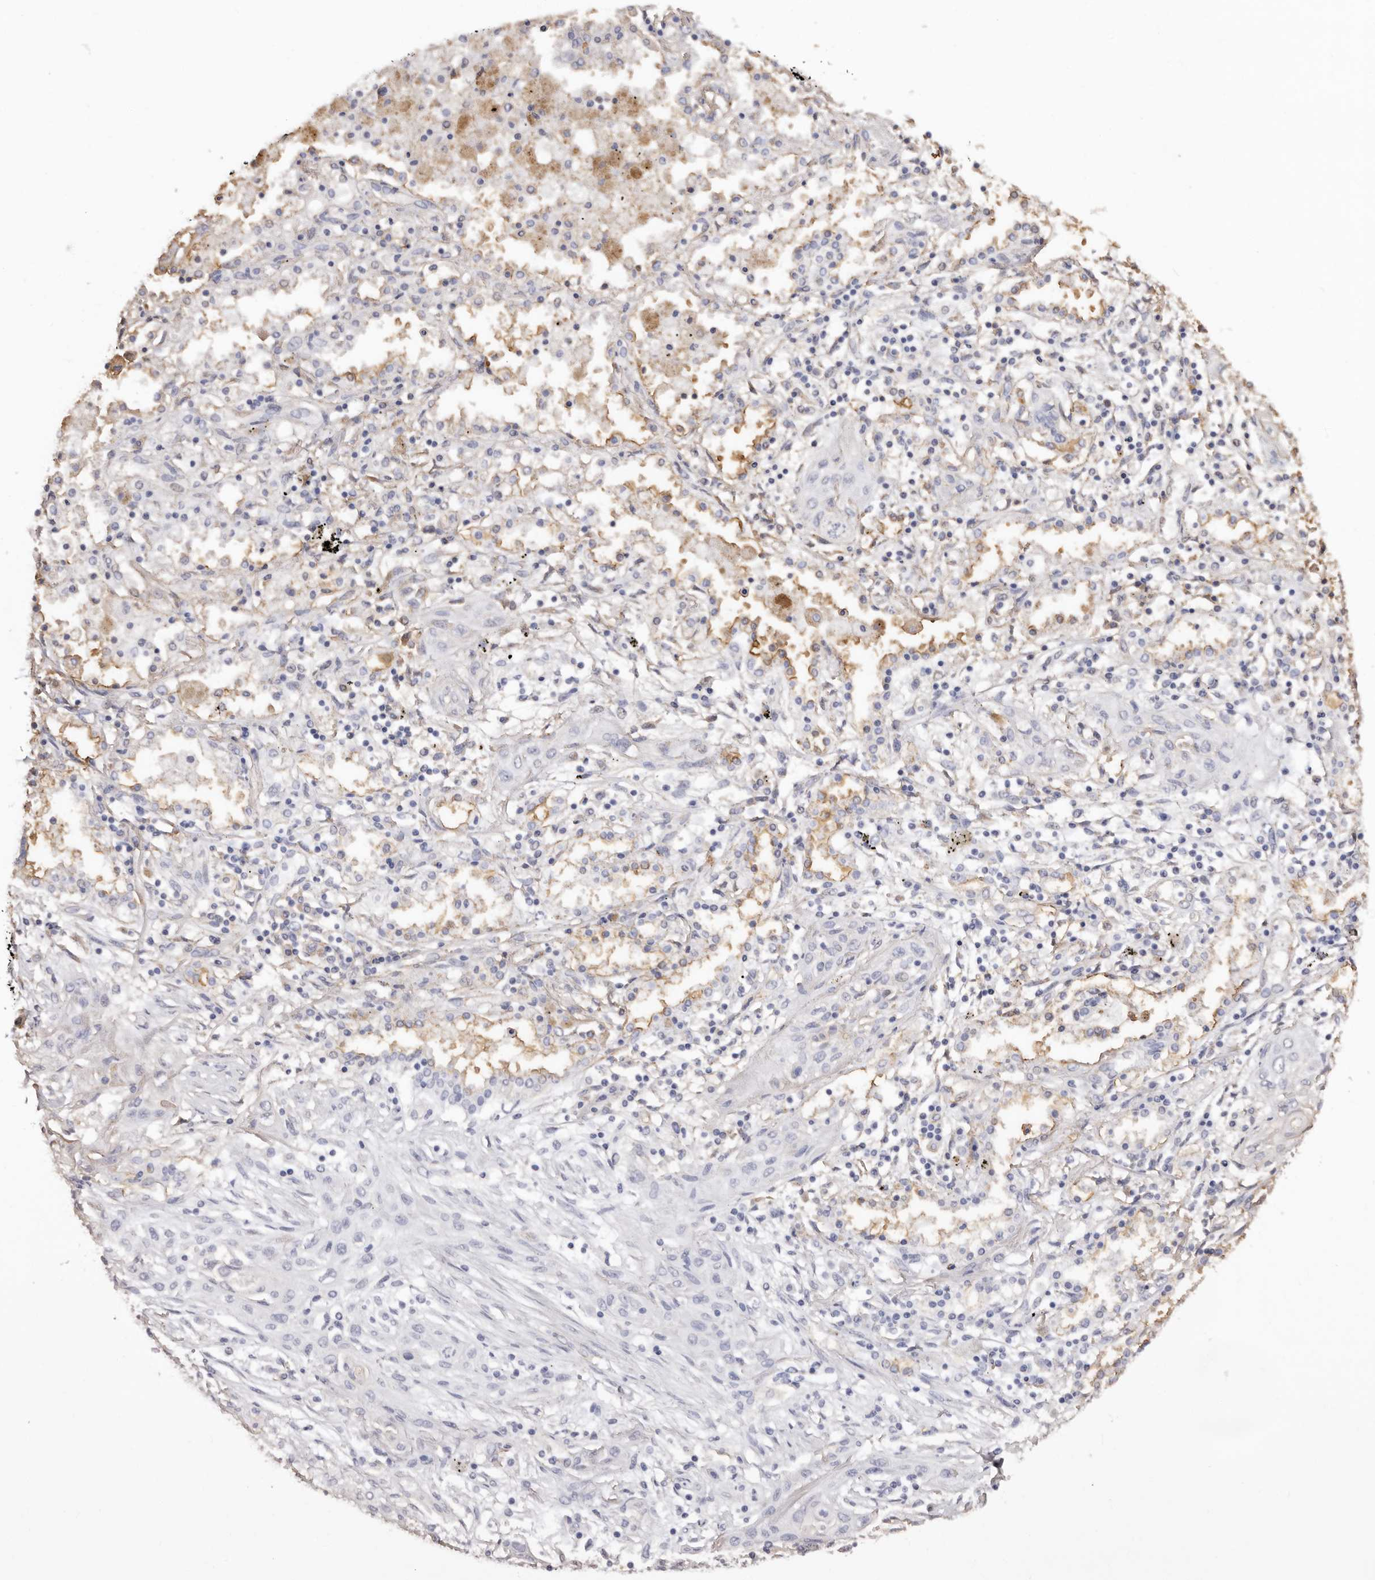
{"staining": {"intensity": "moderate", "quantity": "25%-75%", "location": "cytoplasmic/membranous"}, "tissue": "lung cancer", "cell_type": "Tumor cells", "image_type": "cancer", "snomed": [{"axis": "morphology", "description": "Squamous cell carcinoma, NOS"}, {"axis": "topography", "description": "Lung"}], "caption": "This is an image of immunohistochemistry staining of lung squamous cell carcinoma, which shows moderate positivity in the cytoplasmic/membranous of tumor cells.", "gene": "GPR27", "patient": {"sex": "female", "age": 47}}